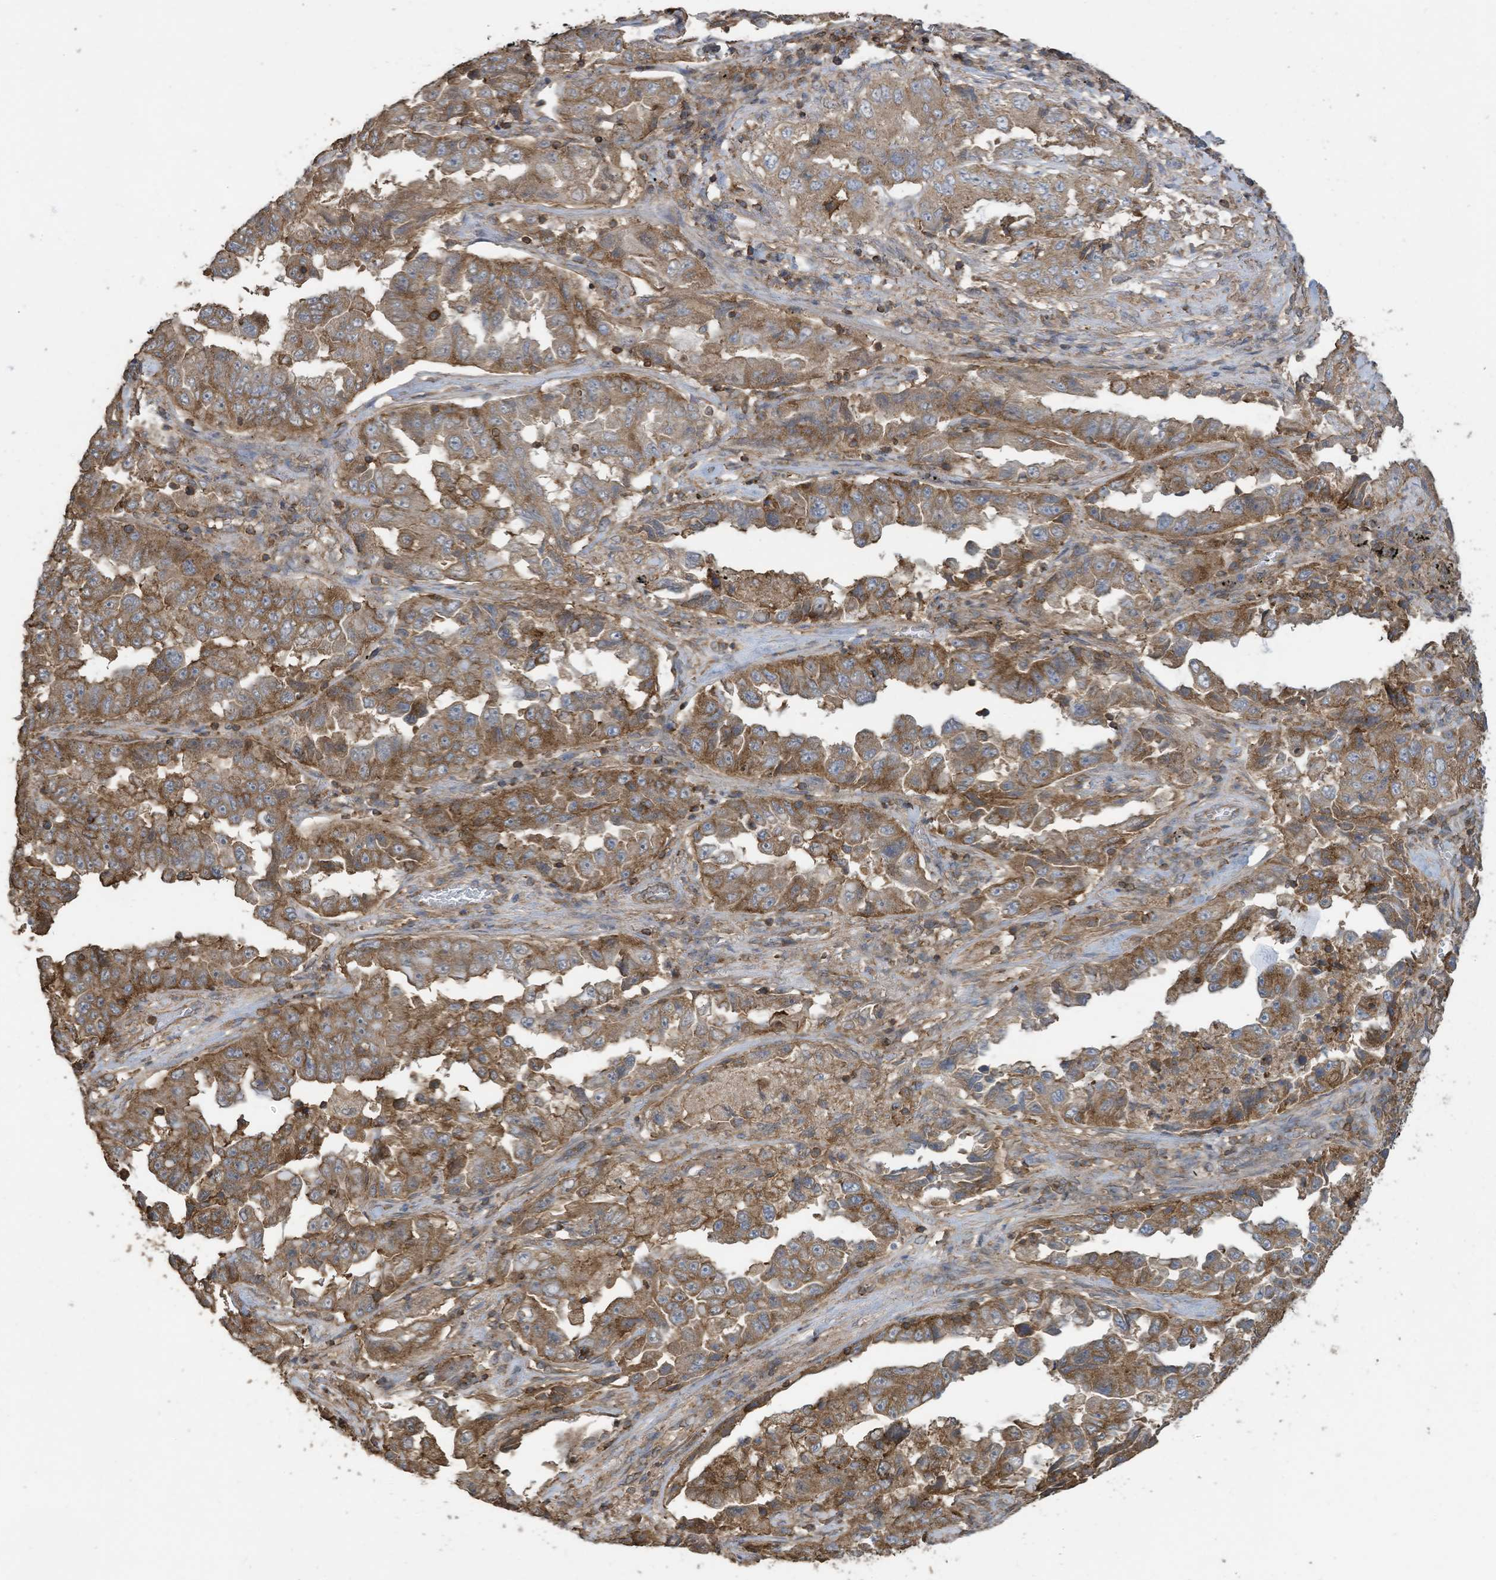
{"staining": {"intensity": "moderate", "quantity": ">75%", "location": "cytoplasmic/membranous"}, "tissue": "lung cancer", "cell_type": "Tumor cells", "image_type": "cancer", "snomed": [{"axis": "morphology", "description": "Adenocarcinoma, NOS"}, {"axis": "topography", "description": "Lung"}], "caption": "This histopathology image reveals lung cancer (adenocarcinoma) stained with IHC to label a protein in brown. The cytoplasmic/membranous of tumor cells show moderate positivity for the protein. Nuclei are counter-stained blue.", "gene": "COX10", "patient": {"sex": "female", "age": 51}}